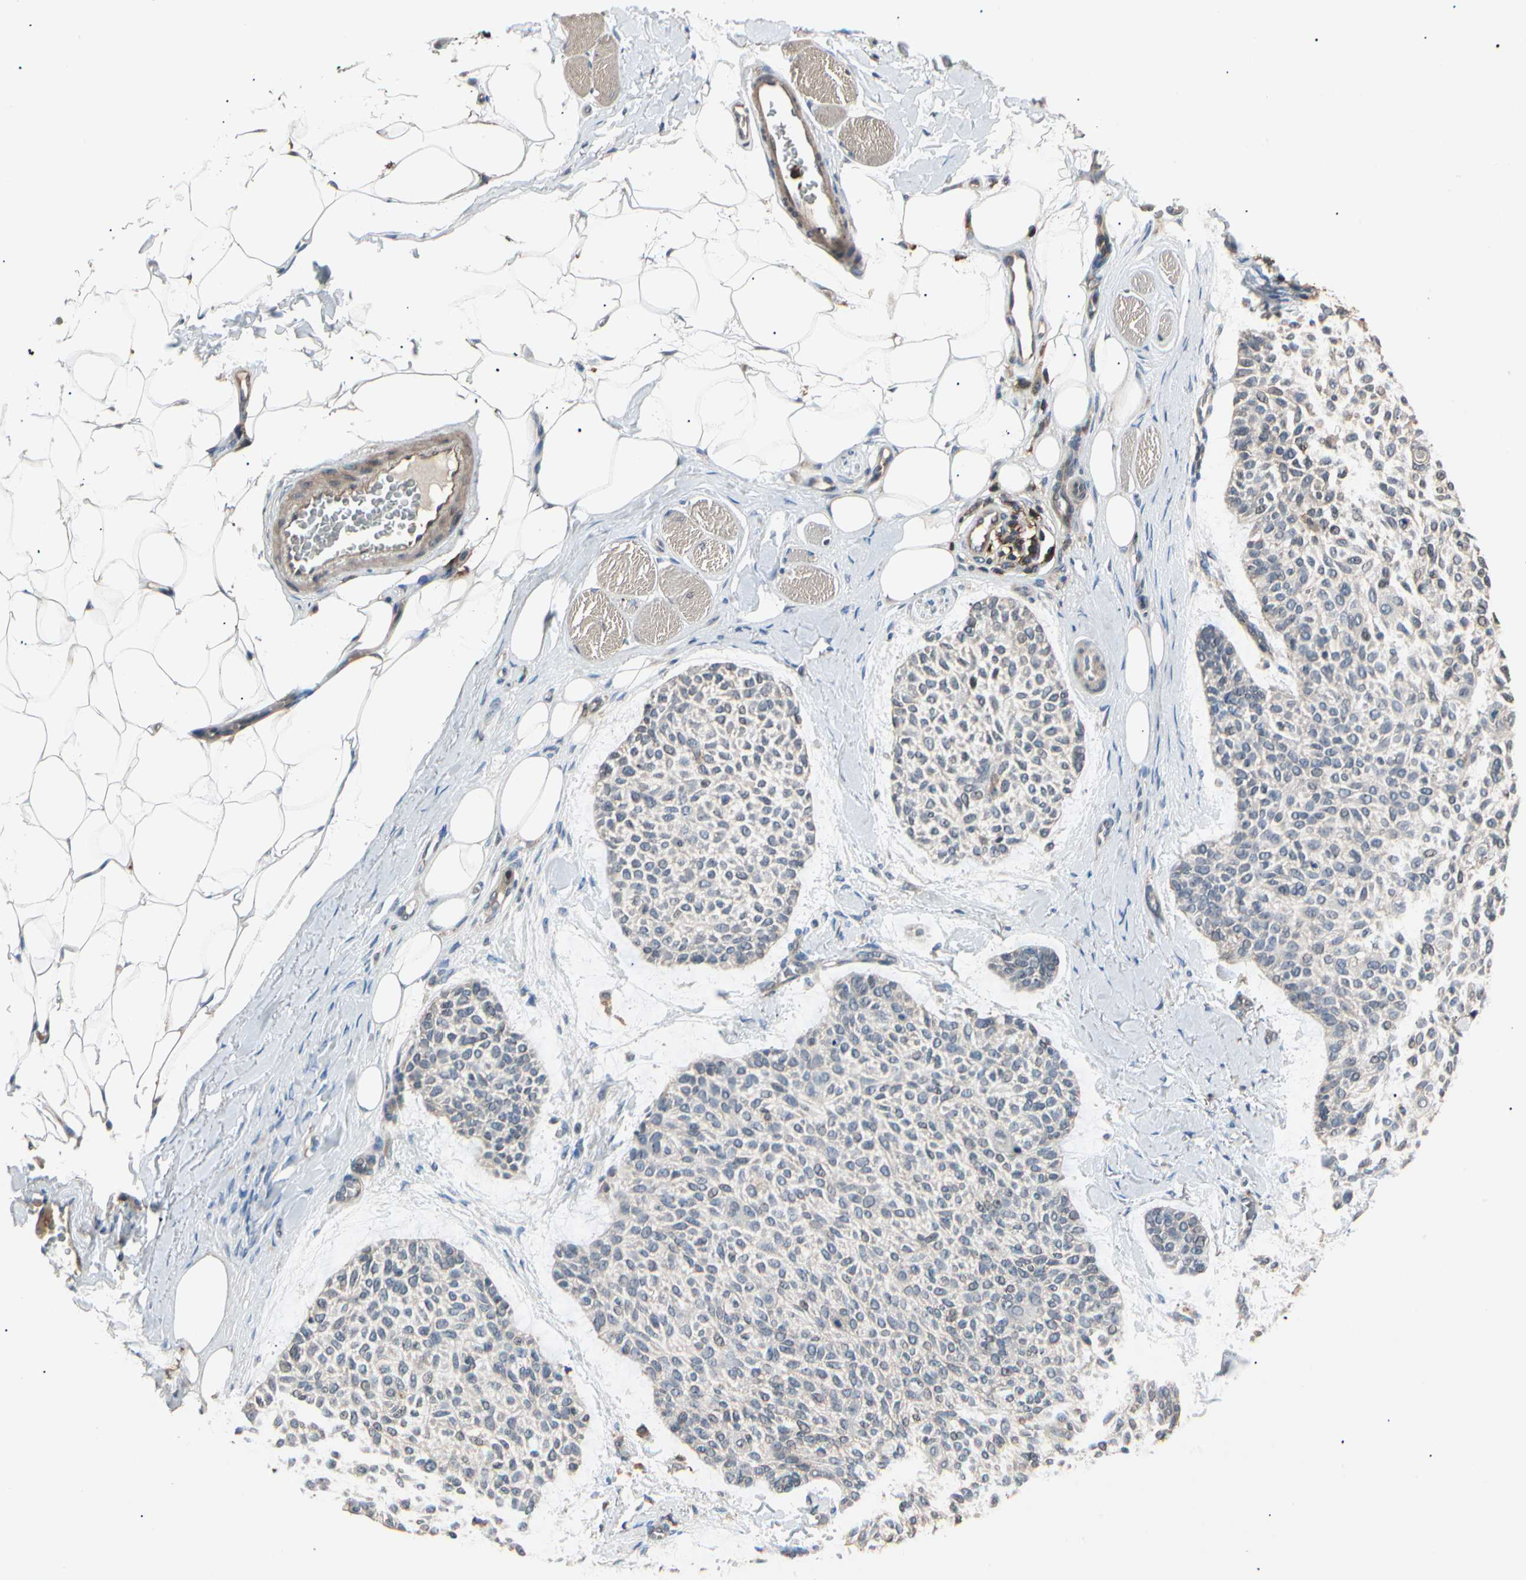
{"staining": {"intensity": "weak", "quantity": "<25%", "location": "cytoplasmic/membranous"}, "tissue": "skin cancer", "cell_type": "Tumor cells", "image_type": "cancer", "snomed": [{"axis": "morphology", "description": "Normal tissue, NOS"}, {"axis": "morphology", "description": "Basal cell carcinoma"}, {"axis": "topography", "description": "Skin"}], "caption": "Skin cancer (basal cell carcinoma) was stained to show a protein in brown. There is no significant staining in tumor cells.", "gene": "MAPK13", "patient": {"sex": "female", "age": 70}}